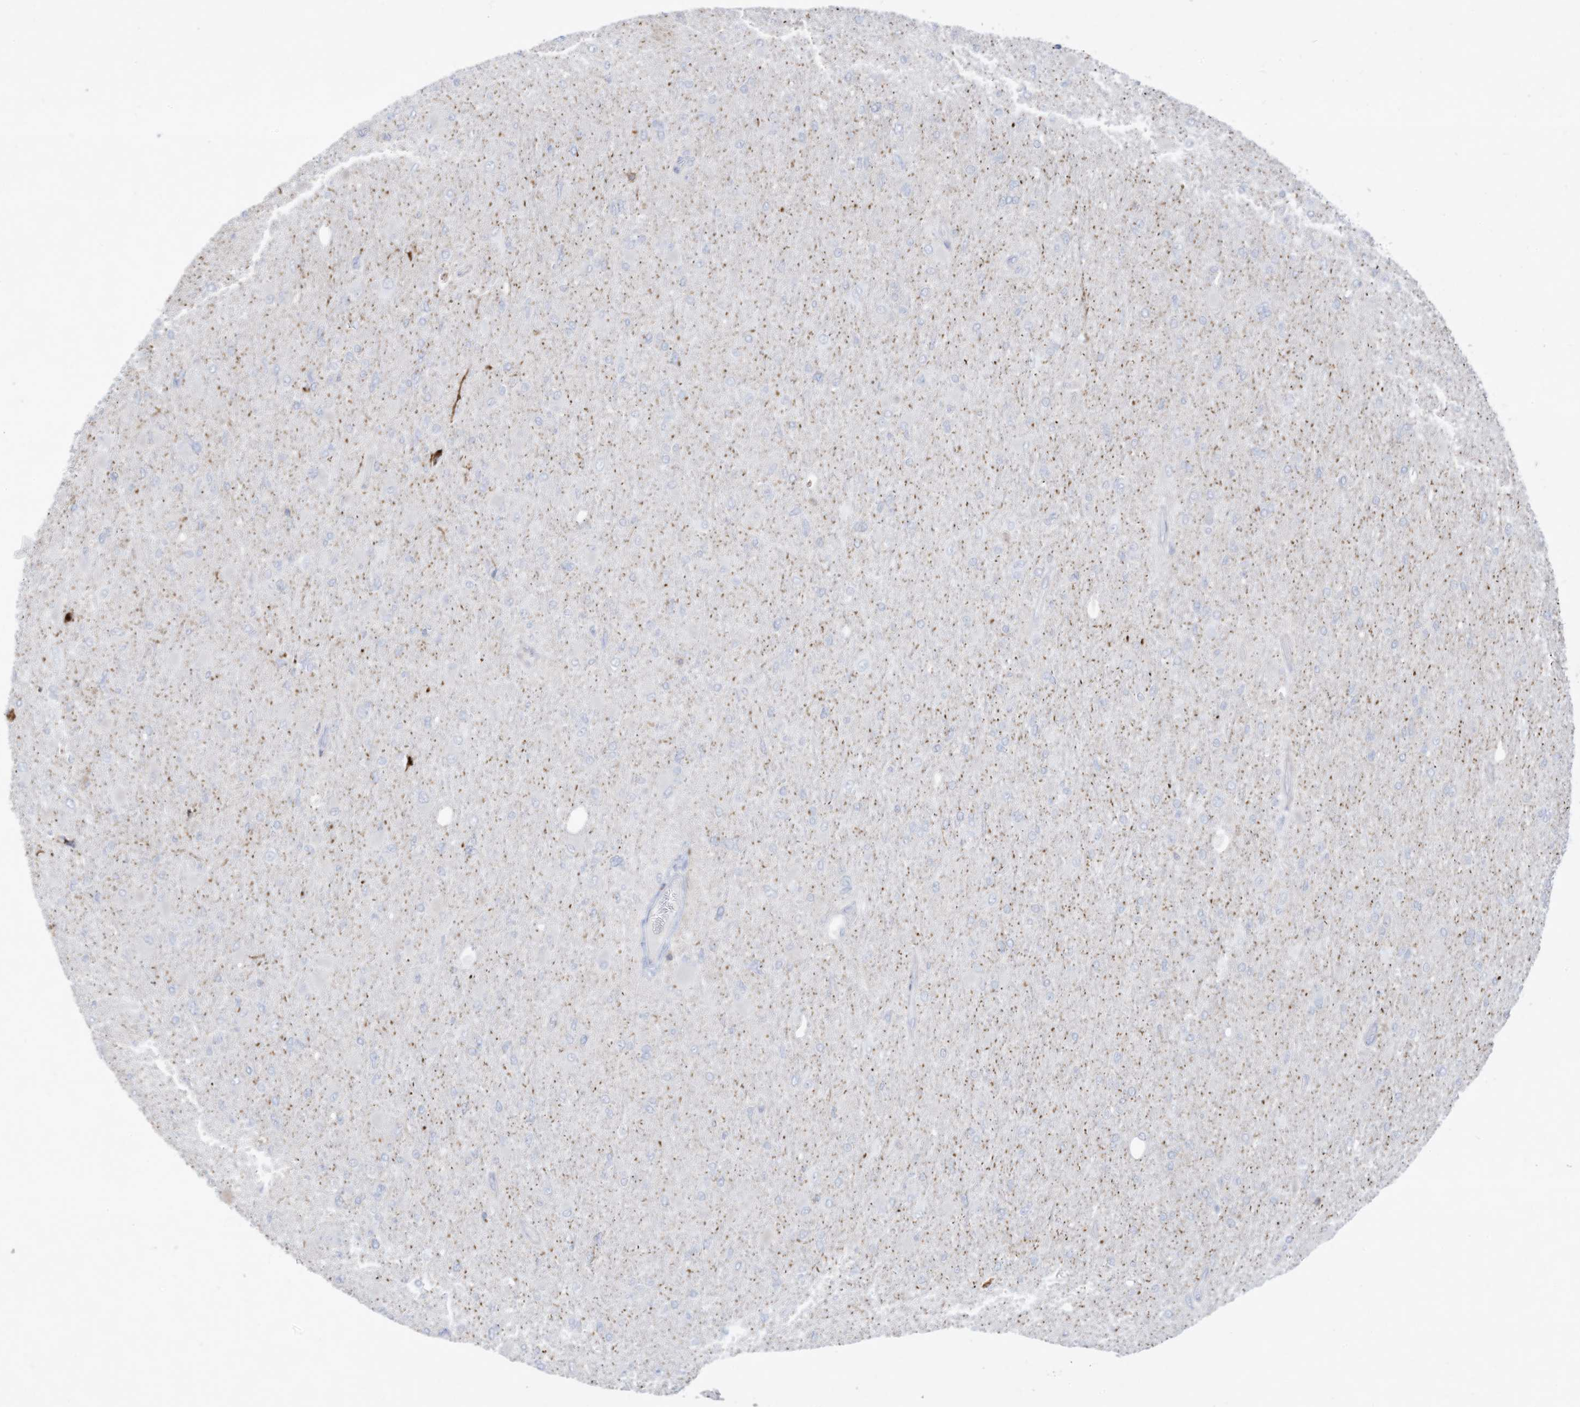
{"staining": {"intensity": "negative", "quantity": "none", "location": "none"}, "tissue": "glioma", "cell_type": "Tumor cells", "image_type": "cancer", "snomed": [{"axis": "morphology", "description": "Glioma, malignant, High grade"}, {"axis": "topography", "description": "Cerebral cortex"}], "caption": "Protein analysis of malignant glioma (high-grade) reveals no significant positivity in tumor cells. (DAB IHC visualized using brightfield microscopy, high magnification).", "gene": "THNSL2", "patient": {"sex": "female", "age": 36}}